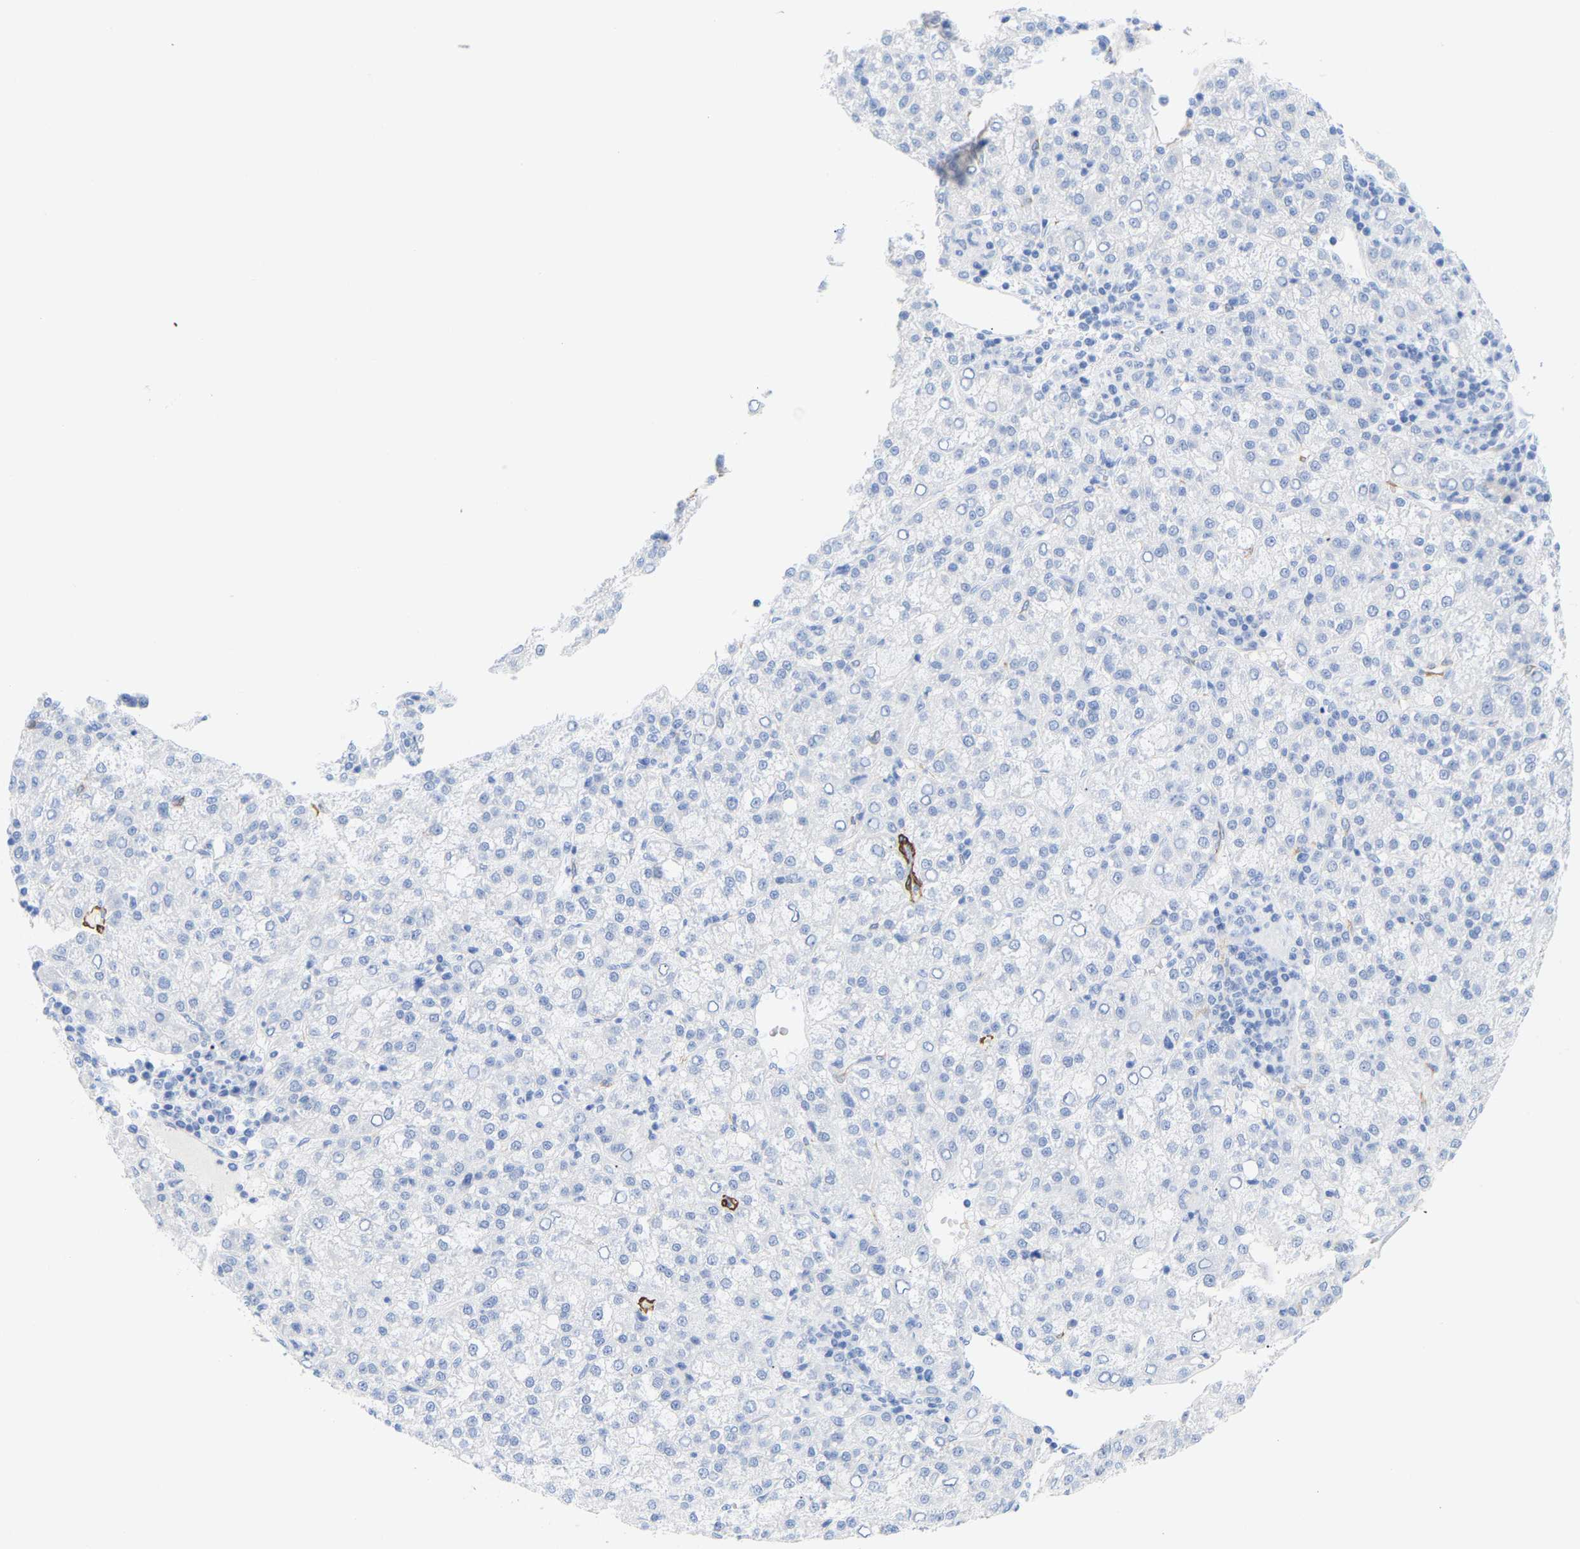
{"staining": {"intensity": "negative", "quantity": "none", "location": "none"}, "tissue": "liver cancer", "cell_type": "Tumor cells", "image_type": "cancer", "snomed": [{"axis": "morphology", "description": "Carcinoma, Hepatocellular, NOS"}, {"axis": "topography", "description": "Liver"}], "caption": "Immunohistochemistry photomicrograph of neoplastic tissue: human liver hepatocellular carcinoma stained with DAB displays no significant protein positivity in tumor cells.", "gene": "AMPH", "patient": {"sex": "female", "age": 58}}